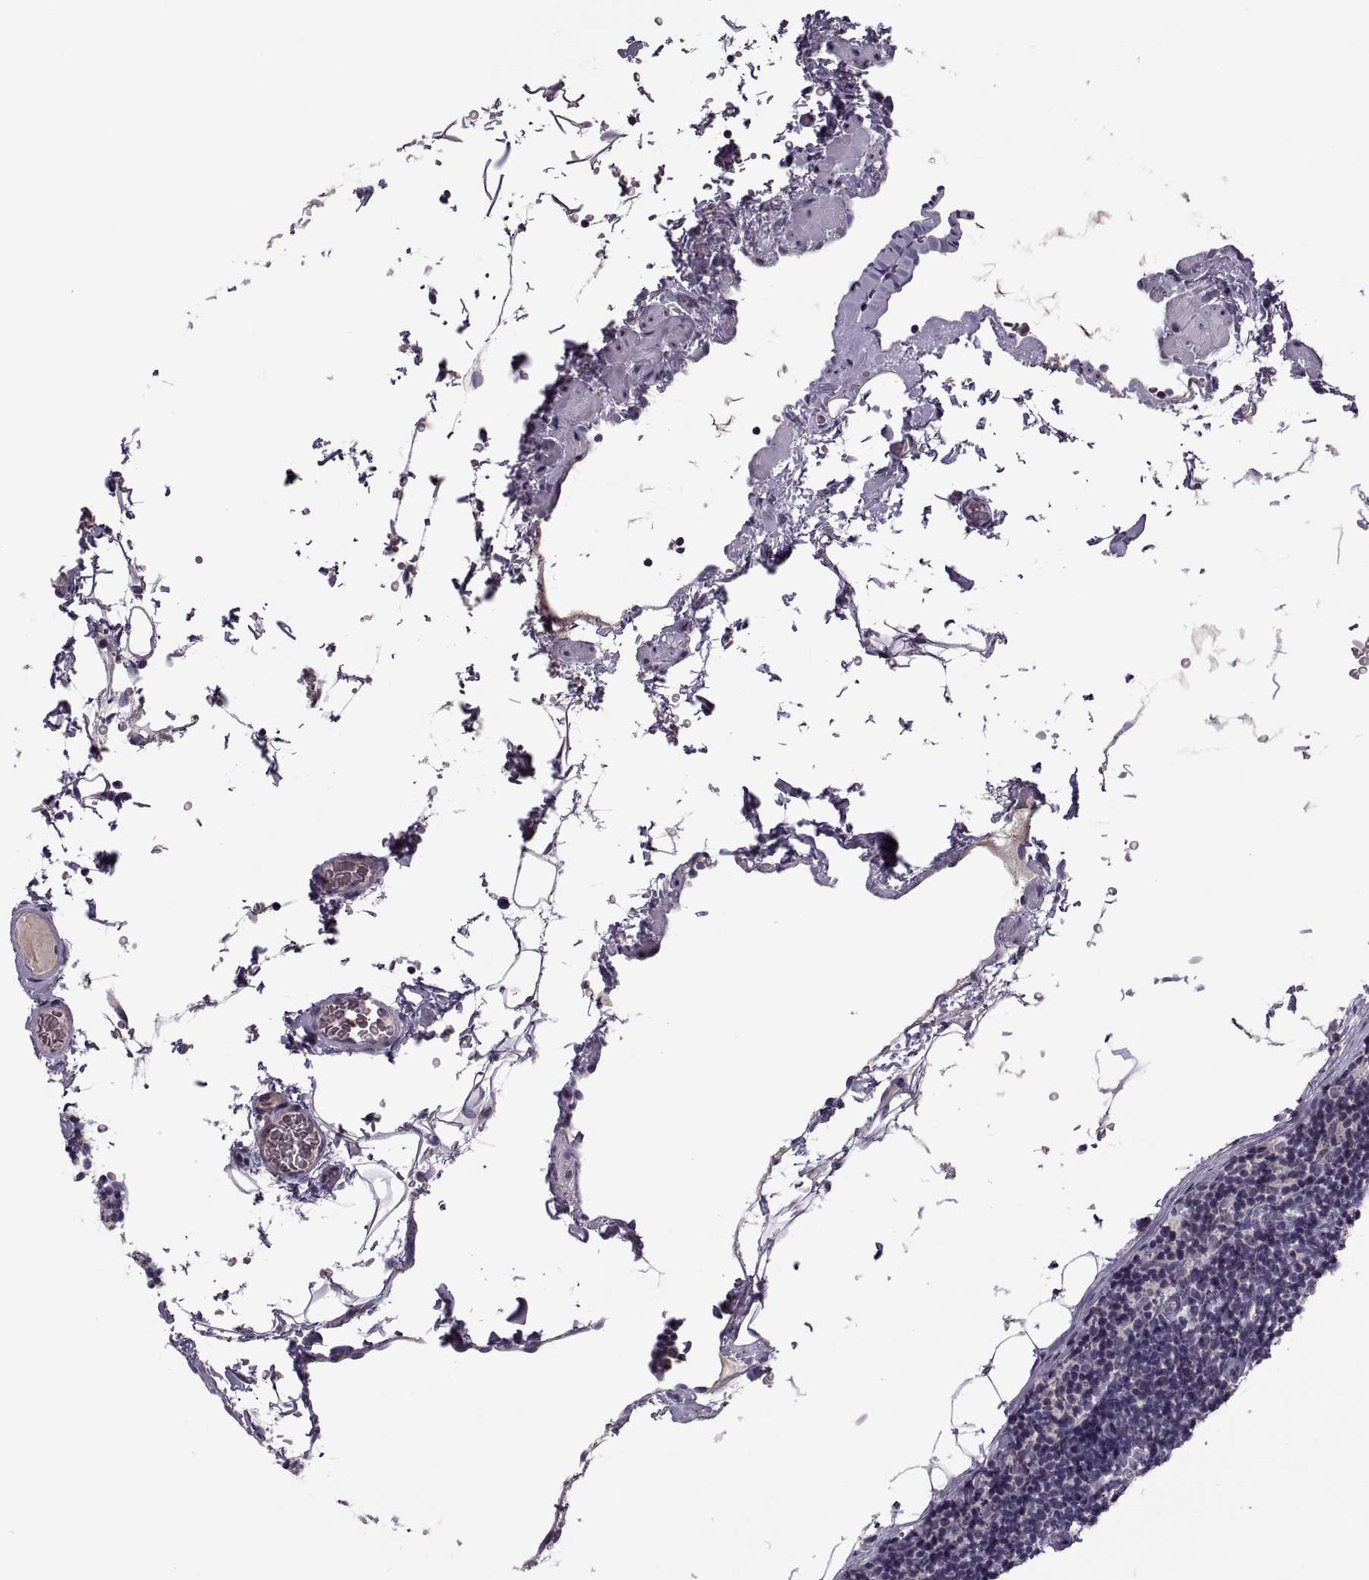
{"staining": {"intensity": "negative", "quantity": "none", "location": "none"}, "tissue": "lymphoma", "cell_type": "Tumor cells", "image_type": "cancer", "snomed": [{"axis": "morphology", "description": "Malignant lymphoma, non-Hodgkin's type, Low grade"}, {"axis": "topography", "description": "Lymph node"}], "caption": "Immunohistochemical staining of low-grade malignant lymphoma, non-Hodgkin's type demonstrates no significant expression in tumor cells.", "gene": "CACNA1F", "patient": {"sex": "male", "age": 81}}